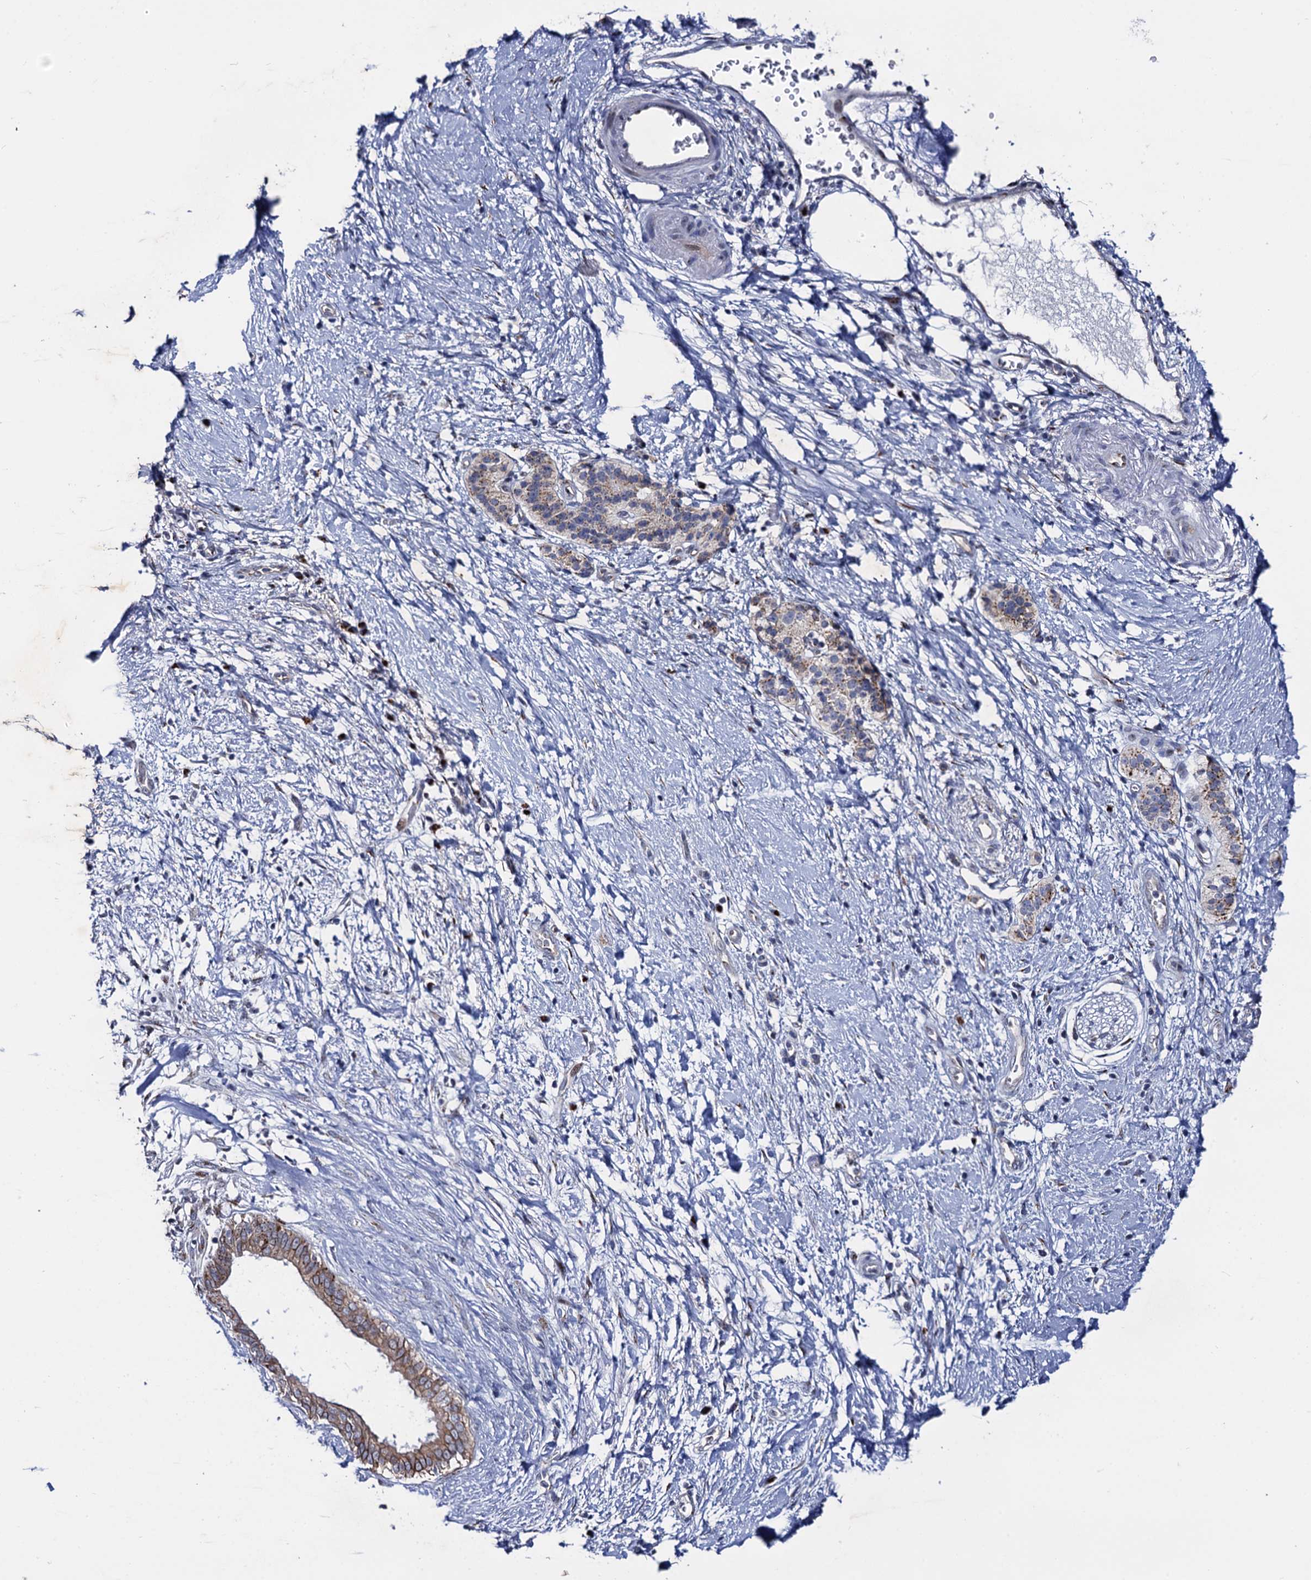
{"staining": {"intensity": "weak", "quantity": ">75%", "location": "cytoplasmic/membranous"}, "tissue": "pancreatic cancer", "cell_type": "Tumor cells", "image_type": "cancer", "snomed": [{"axis": "morphology", "description": "Adenocarcinoma, NOS"}, {"axis": "topography", "description": "Pancreas"}], "caption": "Immunohistochemistry staining of pancreatic cancer, which displays low levels of weak cytoplasmic/membranous expression in approximately >75% of tumor cells indicating weak cytoplasmic/membranous protein expression. The staining was performed using DAB (brown) for protein detection and nuclei were counterstained in hematoxylin (blue).", "gene": "THAP2", "patient": {"sex": "male", "age": 50}}